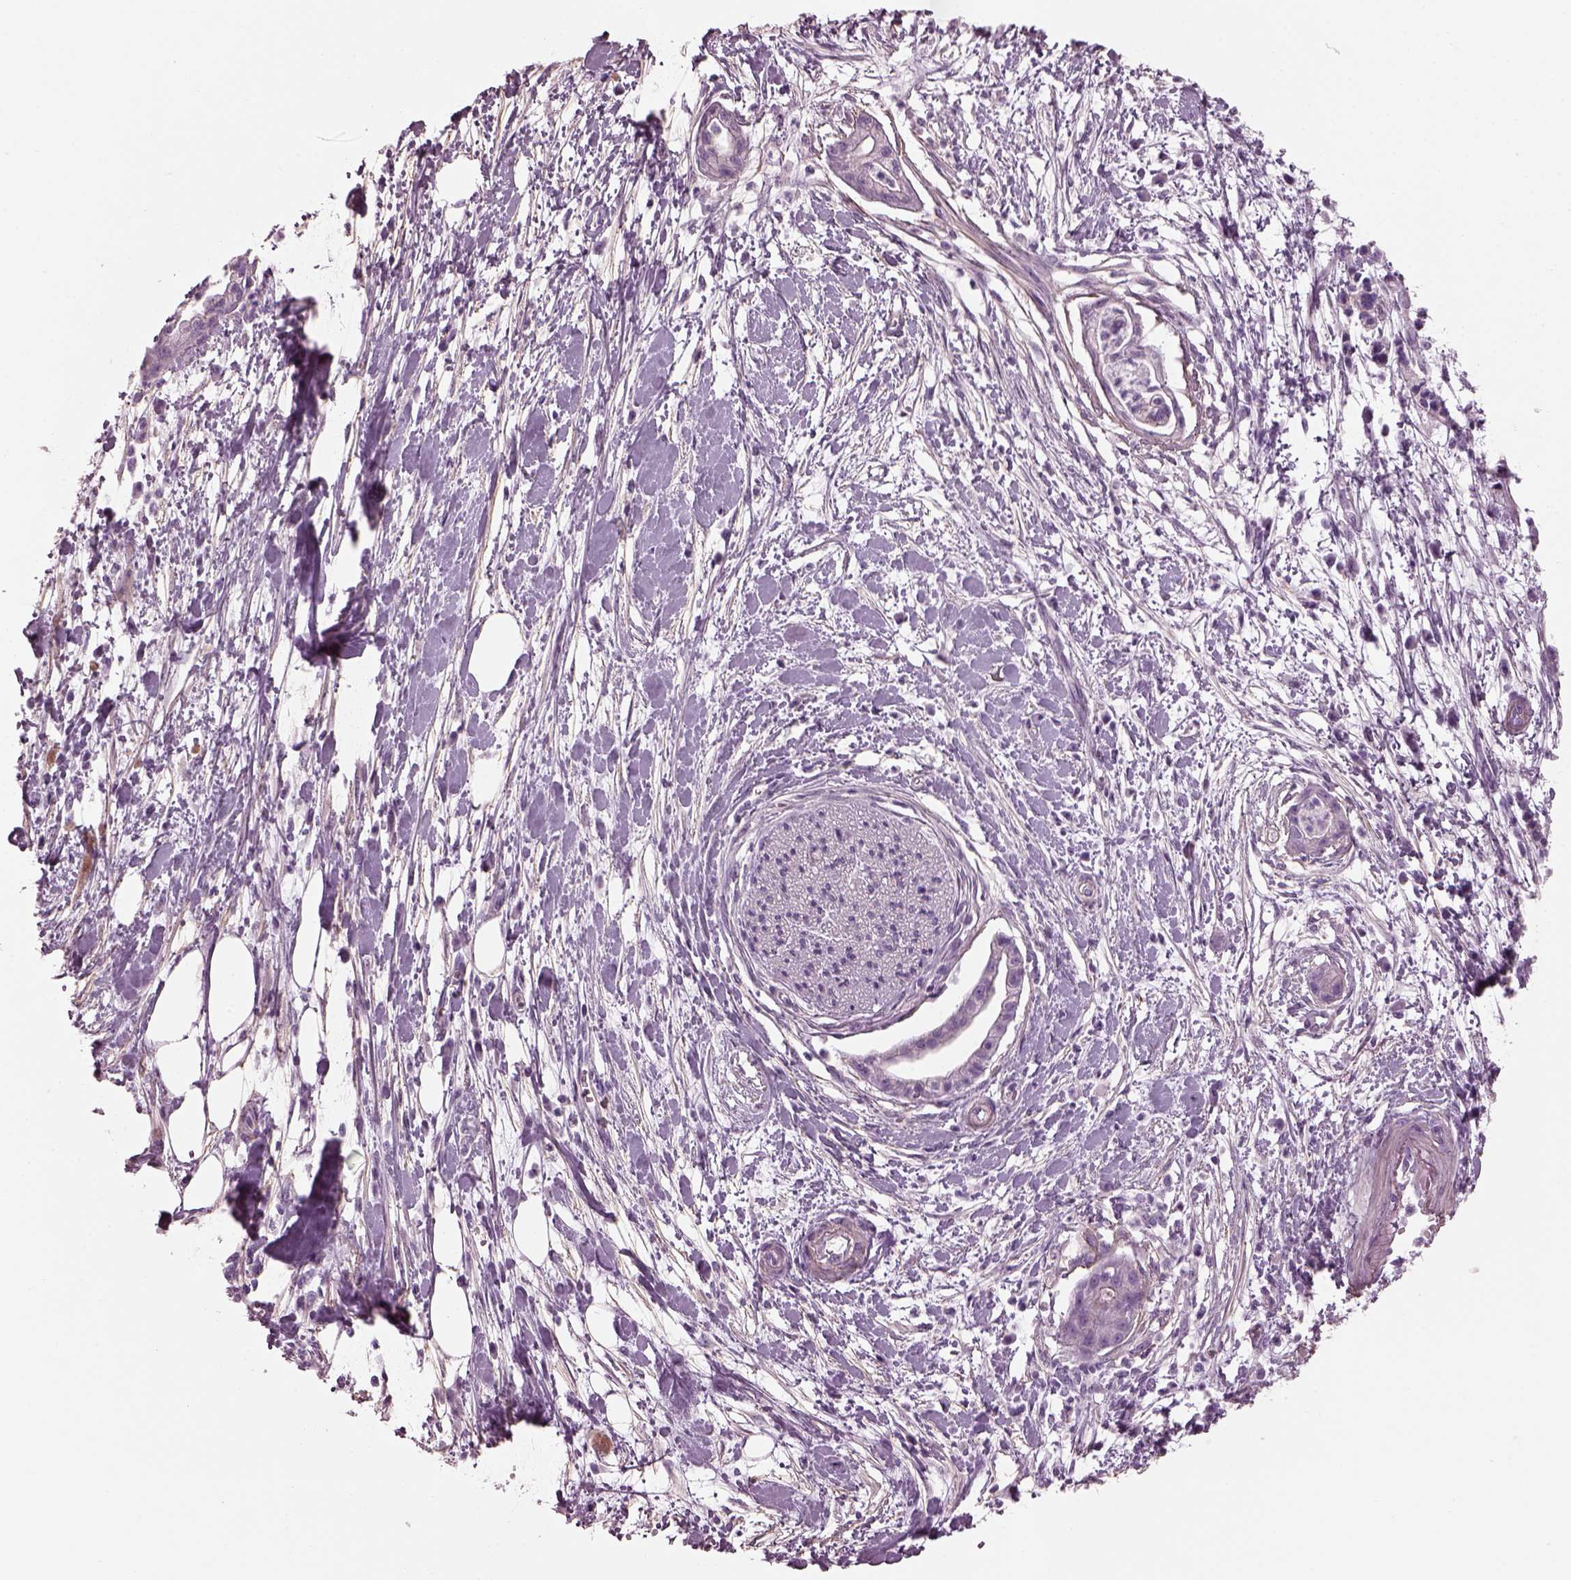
{"staining": {"intensity": "negative", "quantity": "none", "location": "none"}, "tissue": "pancreatic cancer", "cell_type": "Tumor cells", "image_type": "cancer", "snomed": [{"axis": "morphology", "description": "Normal tissue, NOS"}, {"axis": "morphology", "description": "Adenocarcinoma, NOS"}, {"axis": "topography", "description": "Lymph node"}, {"axis": "topography", "description": "Pancreas"}], "caption": "Protein analysis of pancreatic adenocarcinoma reveals no significant positivity in tumor cells. (DAB immunohistochemistry (IHC) with hematoxylin counter stain).", "gene": "BFSP1", "patient": {"sex": "female", "age": 58}}